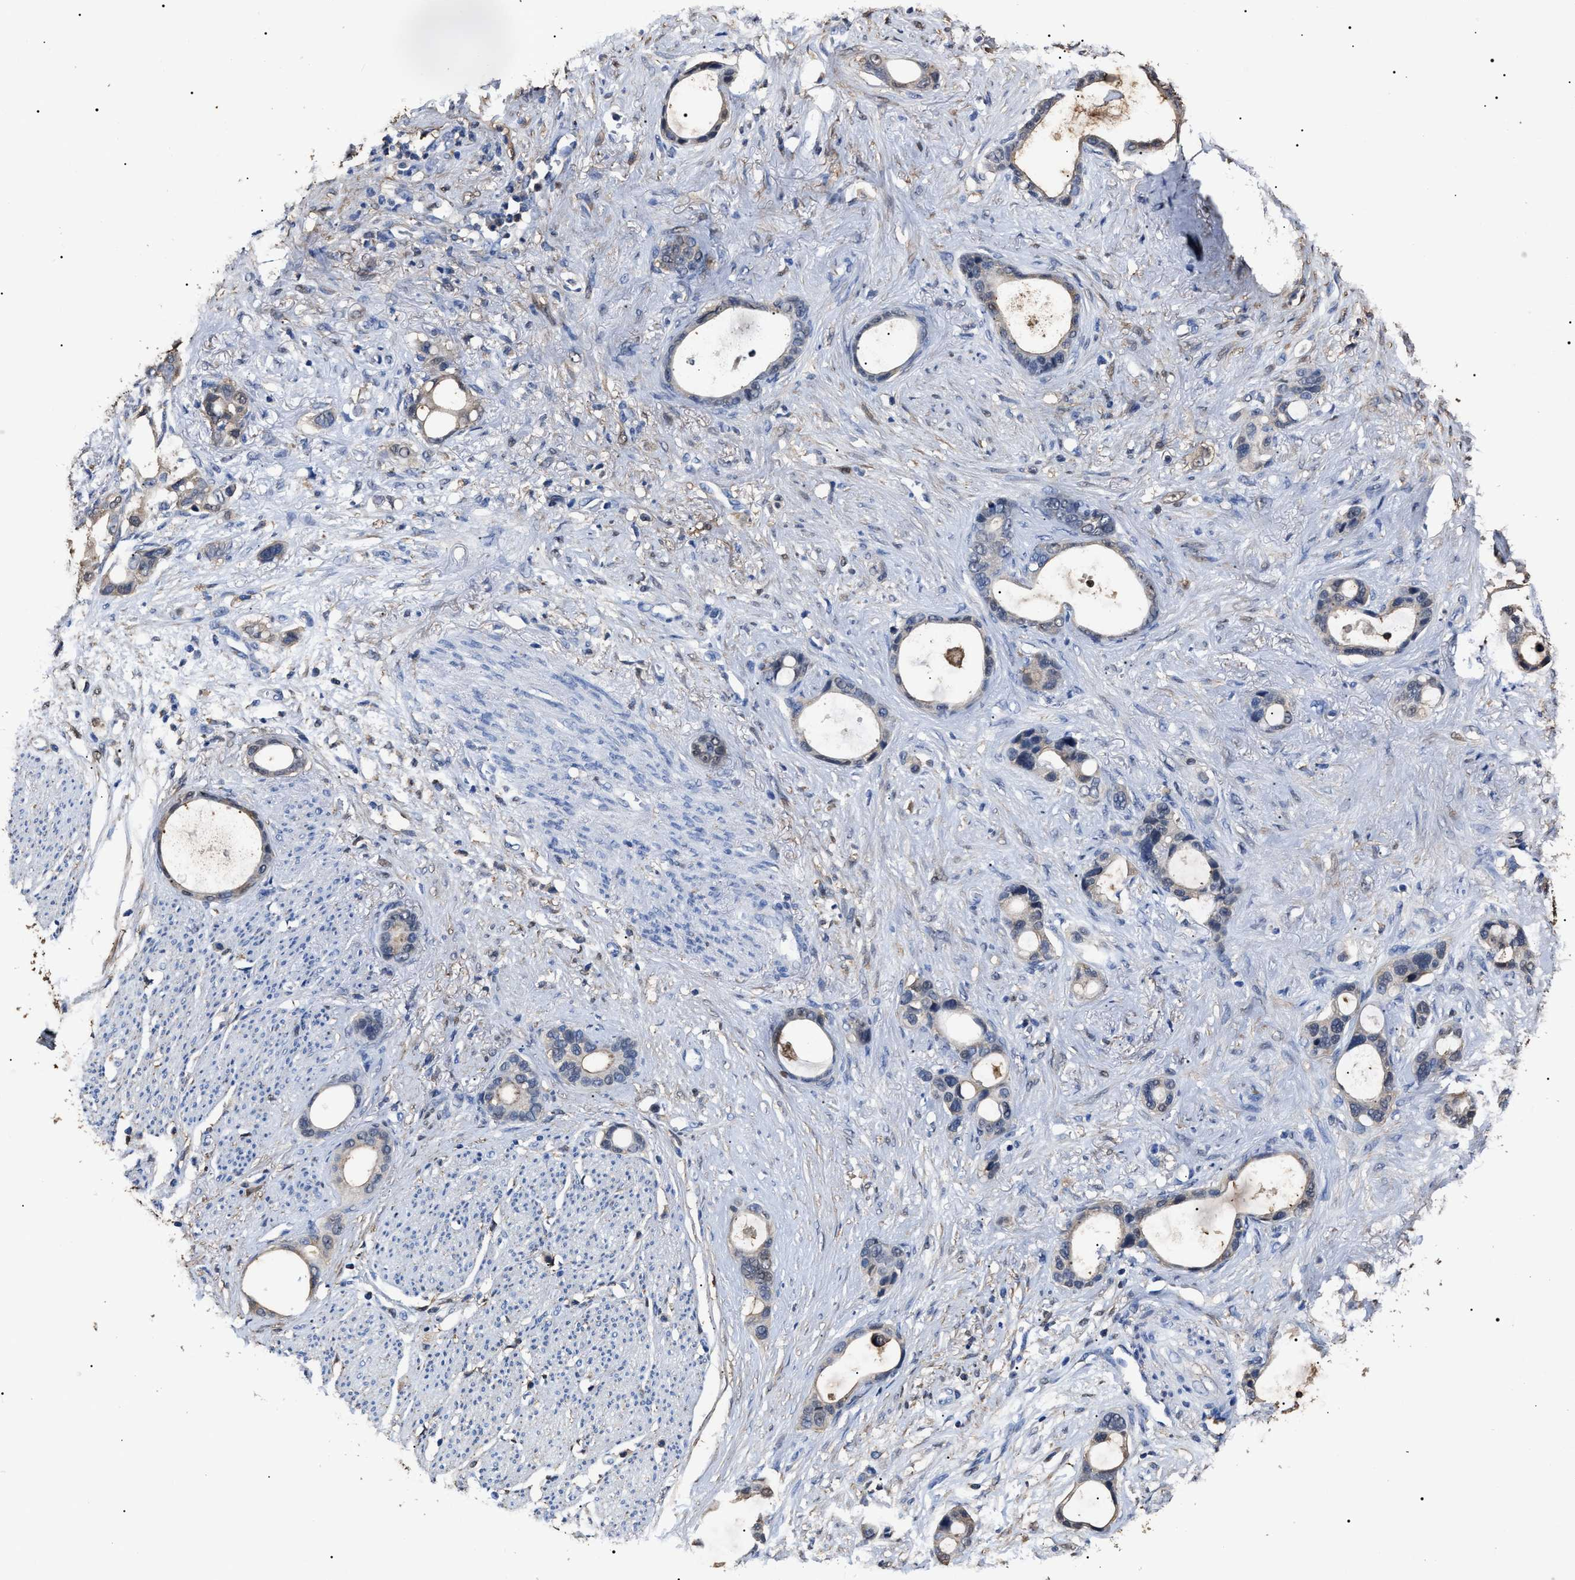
{"staining": {"intensity": "weak", "quantity": "<25%", "location": "cytoplasmic/membranous"}, "tissue": "stomach cancer", "cell_type": "Tumor cells", "image_type": "cancer", "snomed": [{"axis": "morphology", "description": "Adenocarcinoma, NOS"}, {"axis": "topography", "description": "Stomach"}], "caption": "This is a histopathology image of immunohistochemistry (IHC) staining of stomach cancer (adenocarcinoma), which shows no expression in tumor cells. (DAB immunohistochemistry (IHC) with hematoxylin counter stain).", "gene": "ALDH1A1", "patient": {"sex": "female", "age": 75}}